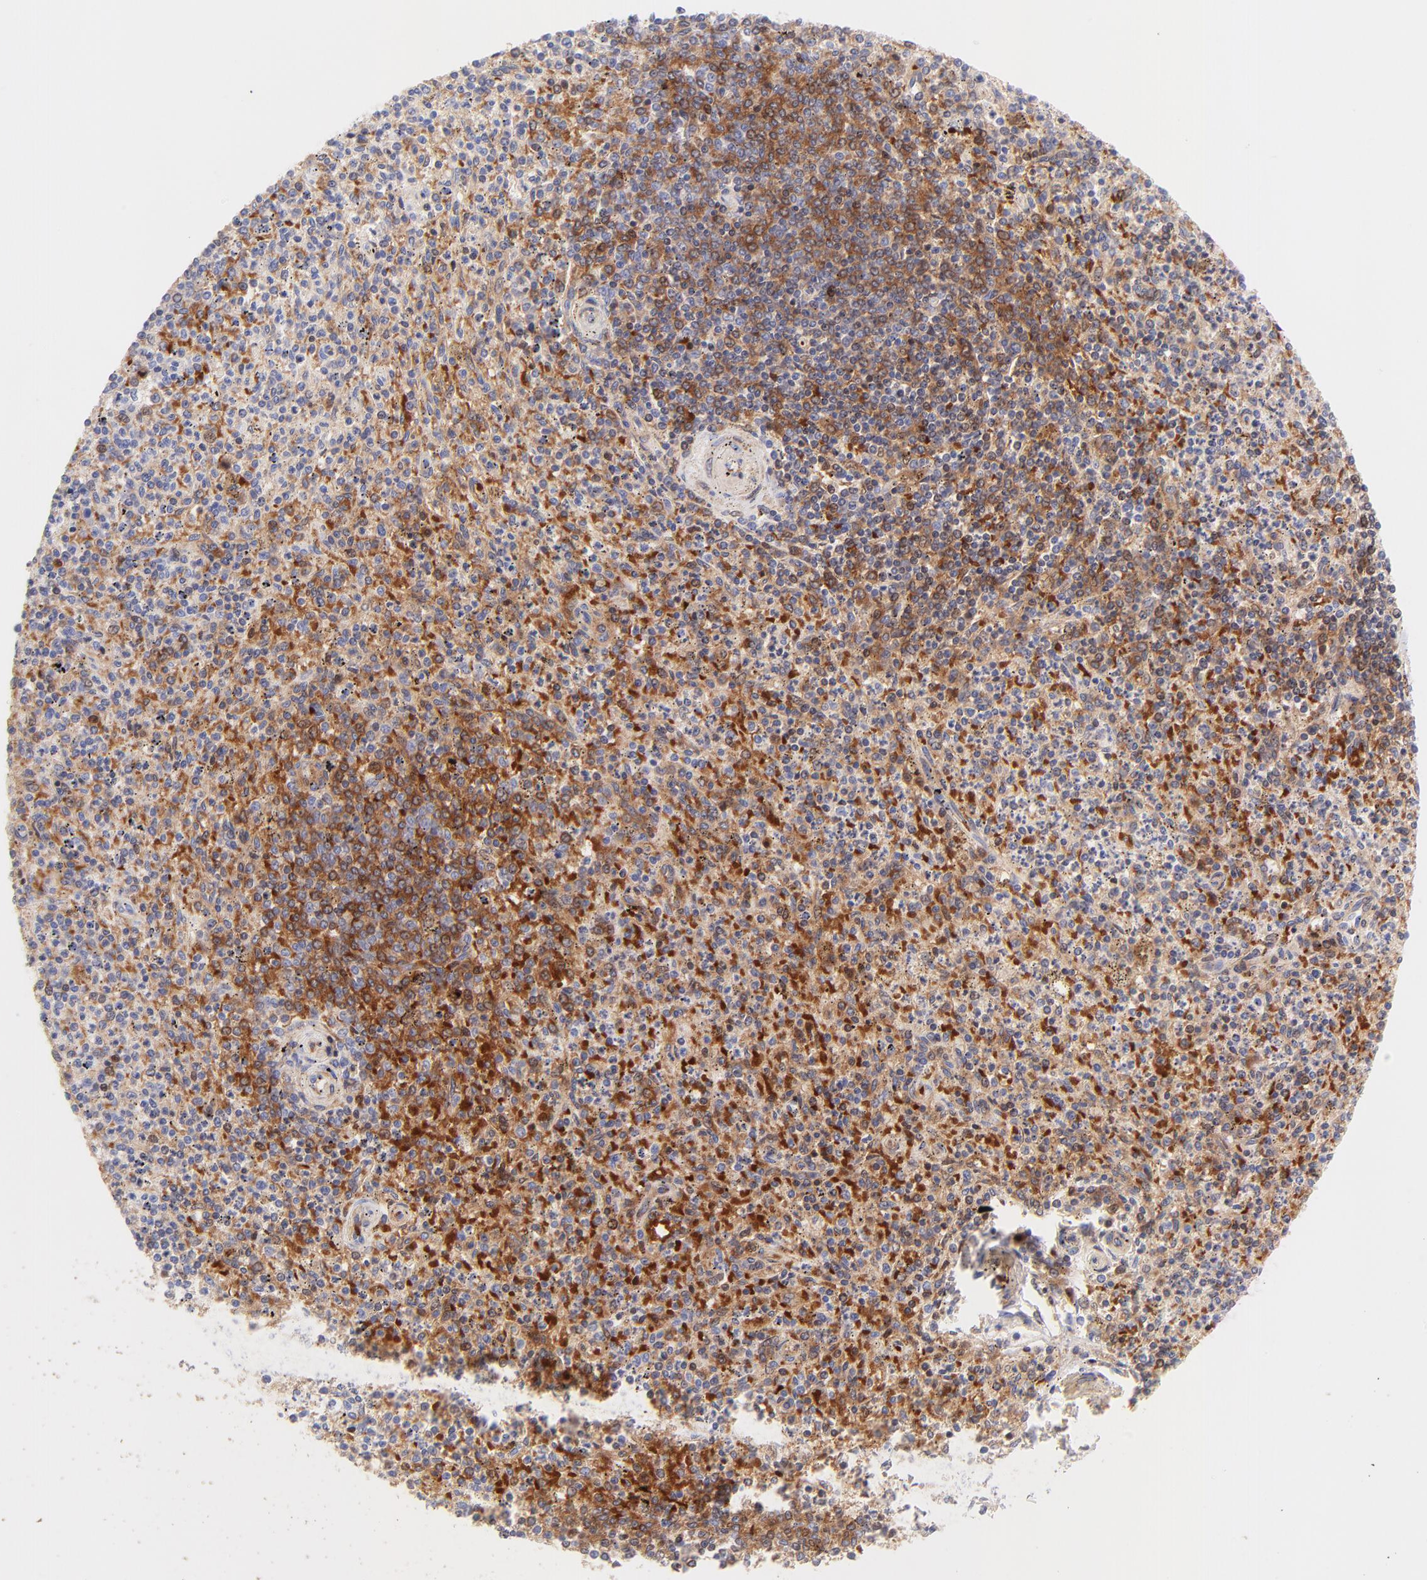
{"staining": {"intensity": "moderate", "quantity": ">75%", "location": "cytoplasmic/membranous"}, "tissue": "spleen", "cell_type": "Cells in red pulp", "image_type": "normal", "snomed": [{"axis": "morphology", "description": "Normal tissue, NOS"}, {"axis": "topography", "description": "Spleen"}], "caption": "Protein expression analysis of unremarkable spleen displays moderate cytoplasmic/membranous staining in about >75% of cells in red pulp. The protein of interest is stained brown, and the nuclei are stained in blue (DAB IHC with brightfield microscopy, high magnification).", "gene": "FRMPD3", "patient": {"sex": "male", "age": 72}}